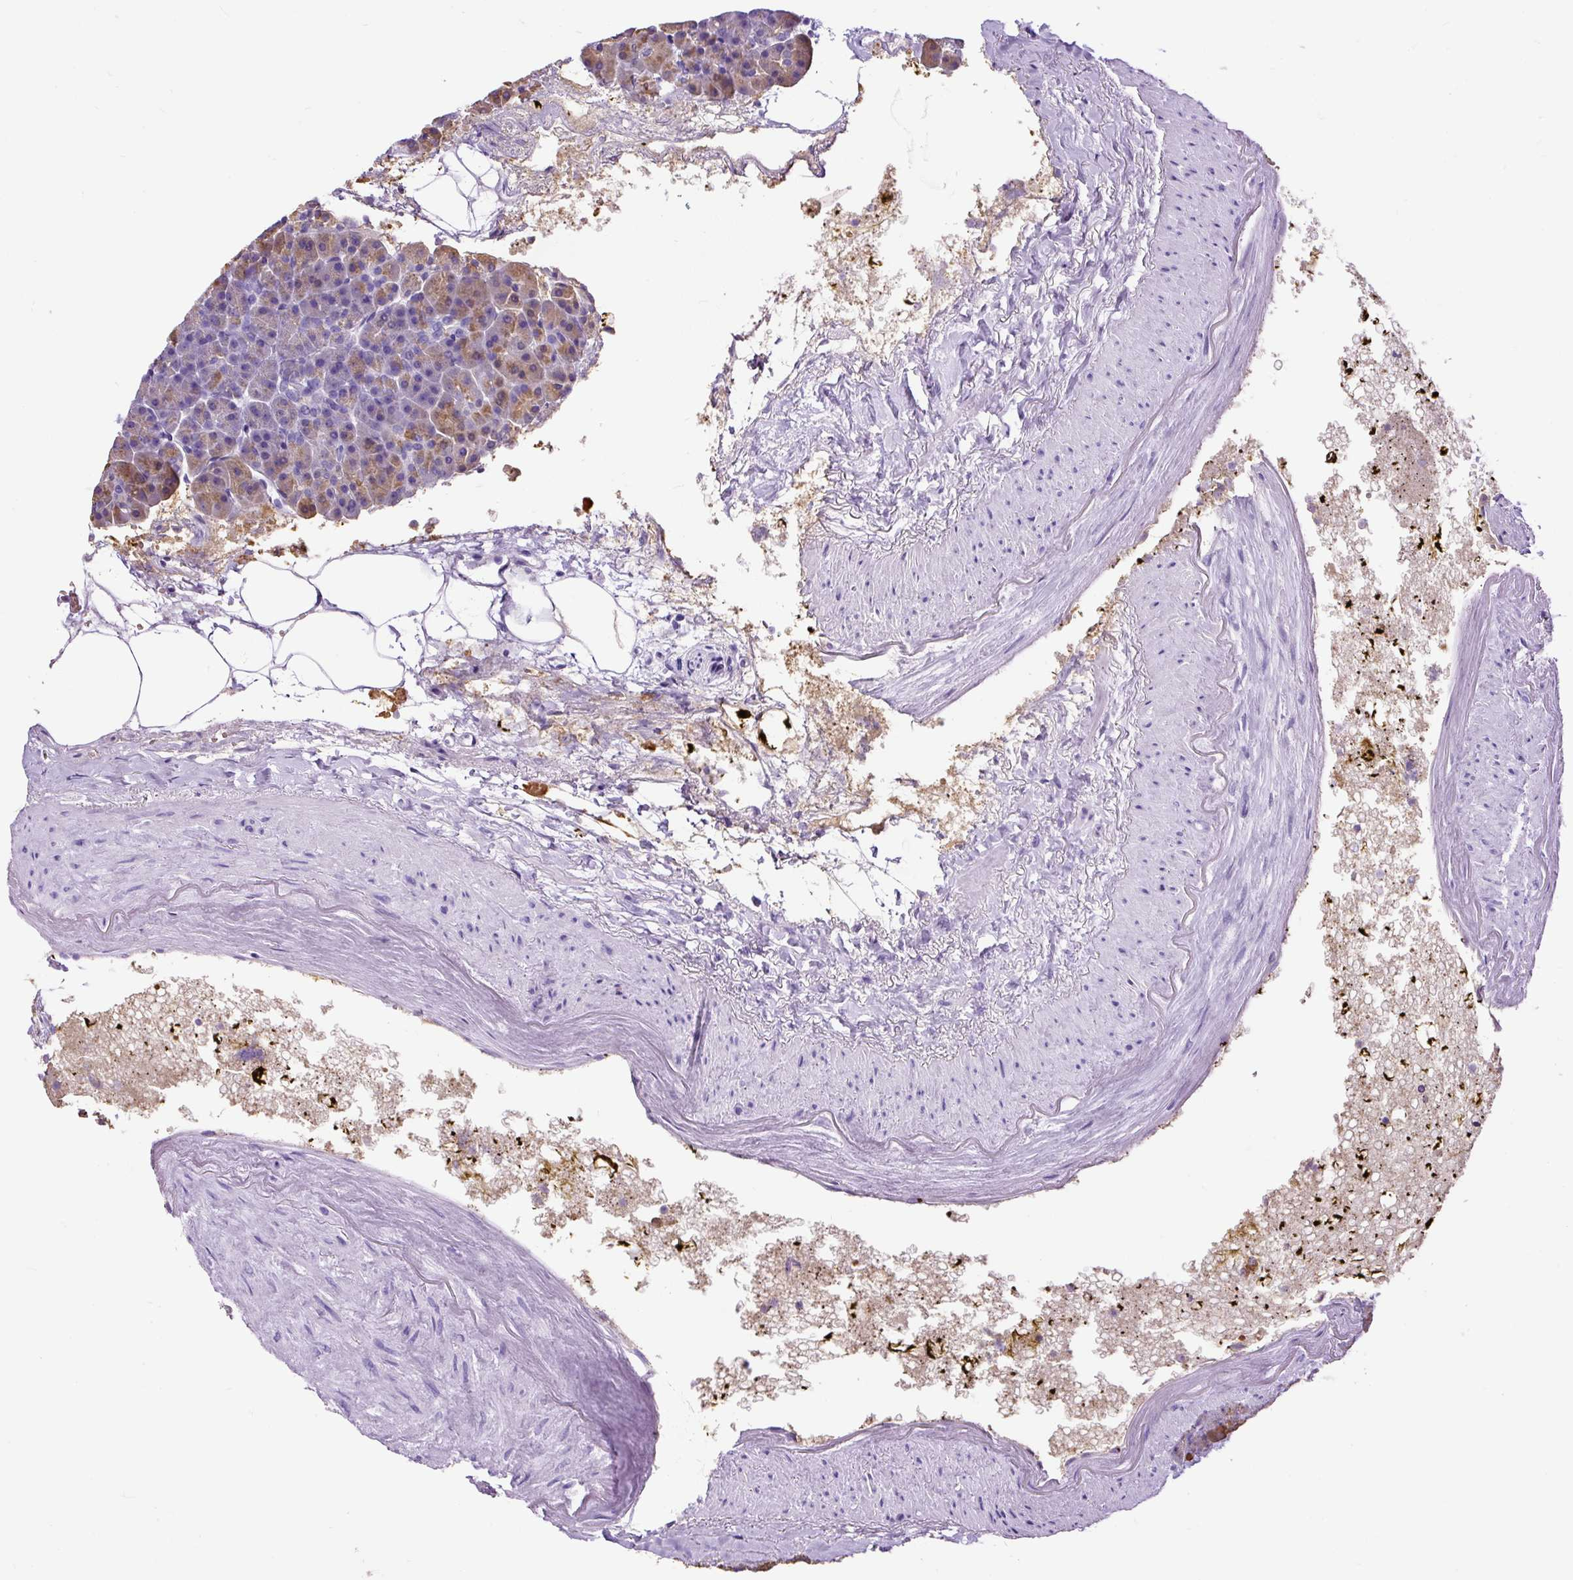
{"staining": {"intensity": "moderate", "quantity": "25%-75%", "location": "cytoplasmic/membranous"}, "tissue": "pancreas", "cell_type": "Exocrine glandular cells", "image_type": "normal", "snomed": [{"axis": "morphology", "description": "Normal tissue, NOS"}, {"axis": "topography", "description": "Pancreas"}], "caption": "Moderate cytoplasmic/membranous protein expression is identified in approximately 25%-75% of exocrine glandular cells in pancreas. Using DAB (brown) and hematoxylin (blue) stains, captured at high magnification using brightfield microscopy.", "gene": "CEL", "patient": {"sex": "female", "age": 74}}